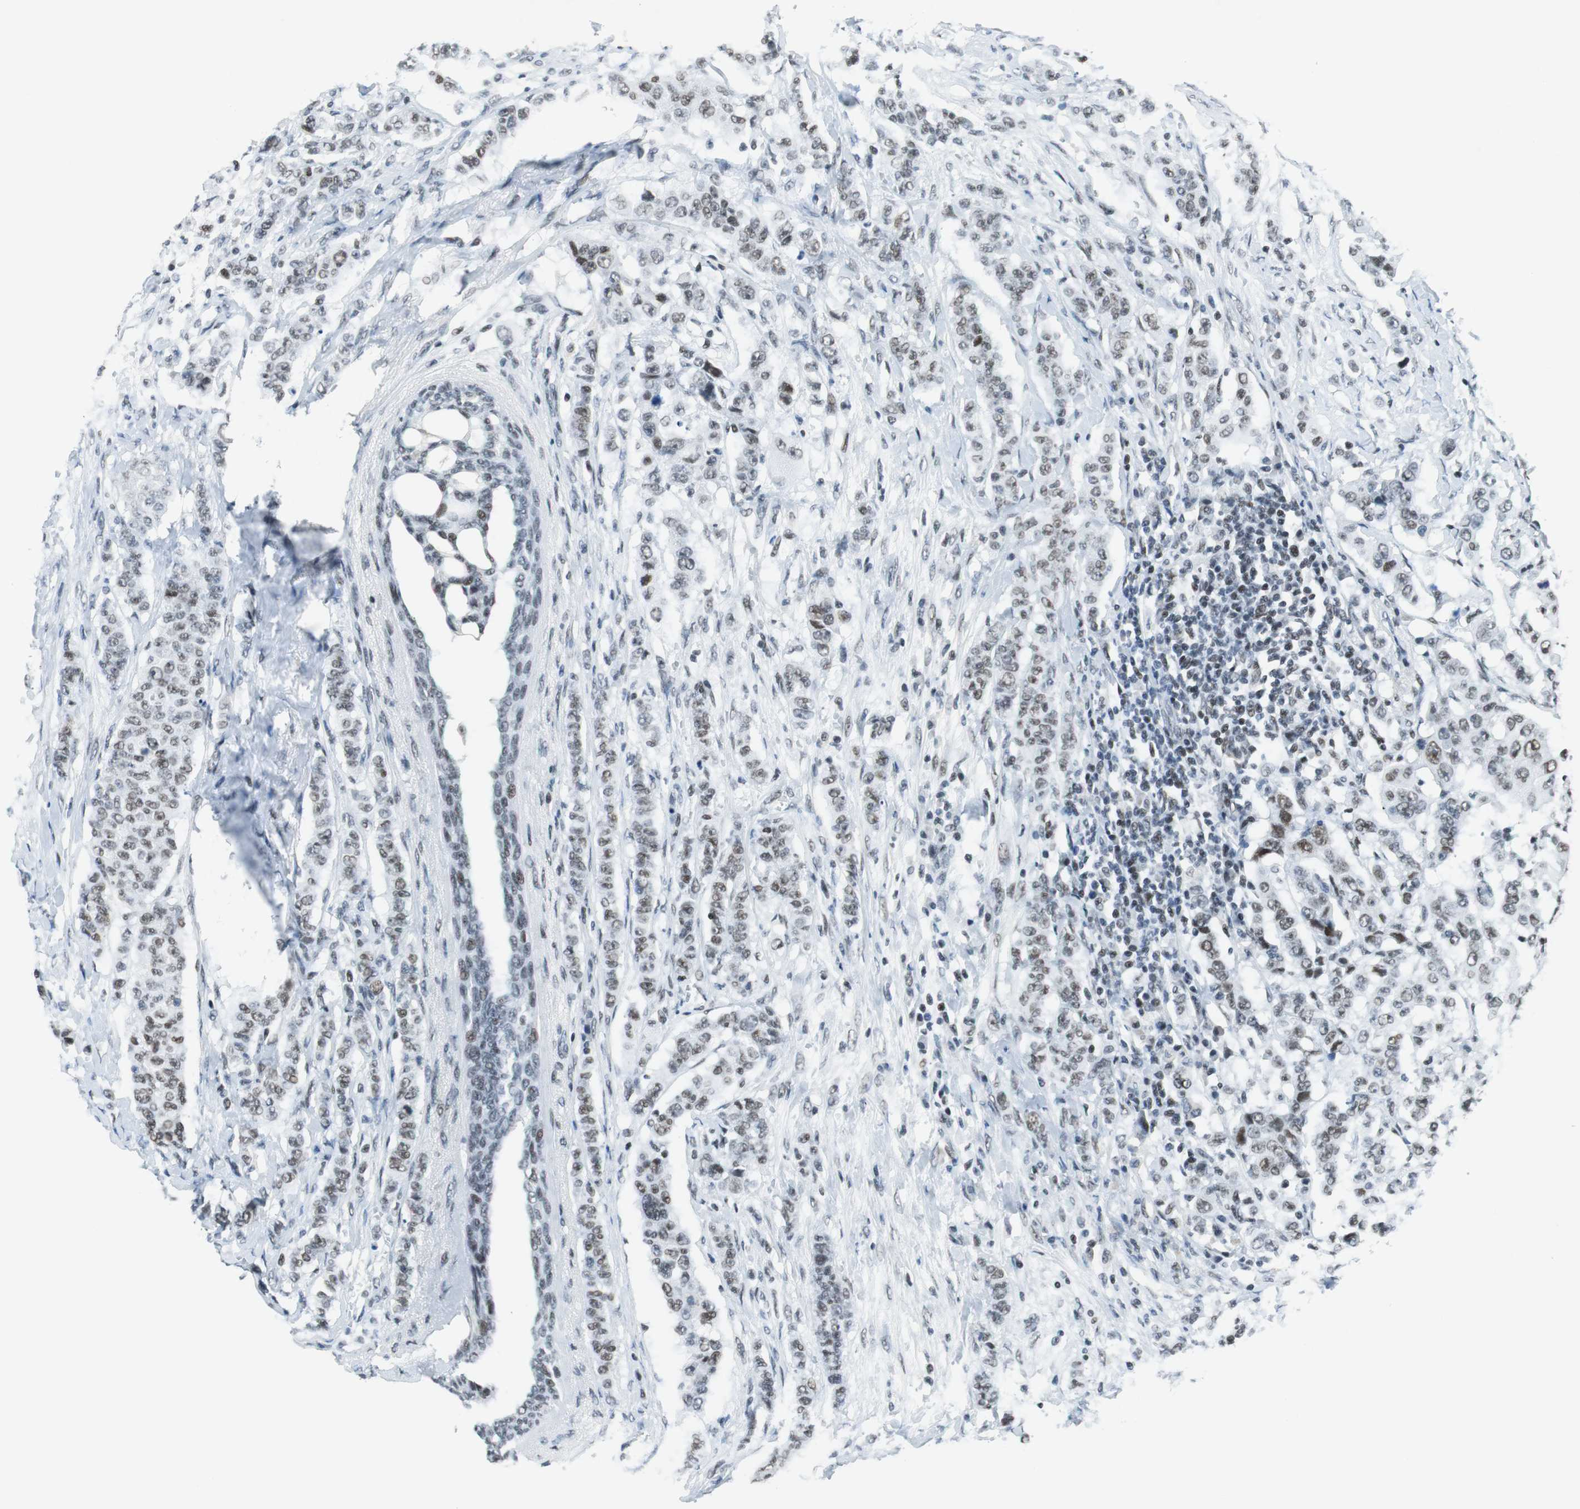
{"staining": {"intensity": "weak", "quantity": "<25%", "location": "nuclear"}, "tissue": "breast cancer", "cell_type": "Tumor cells", "image_type": "cancer", "snomed": [{"axis": "morphology", "description": "Duct carcinoma"}, {"axis": "topography", "description": "Breast"}], "caption": "Tumor cells show no significant protein expression in breast cancer (infiltrating ductal carcinoma). The staining is performed using DAB brown chromogen with nuclei counter-stained in using hematoxylin.", "gene": "HDAC3", "patient": {"sex": "female", "age": 40}}